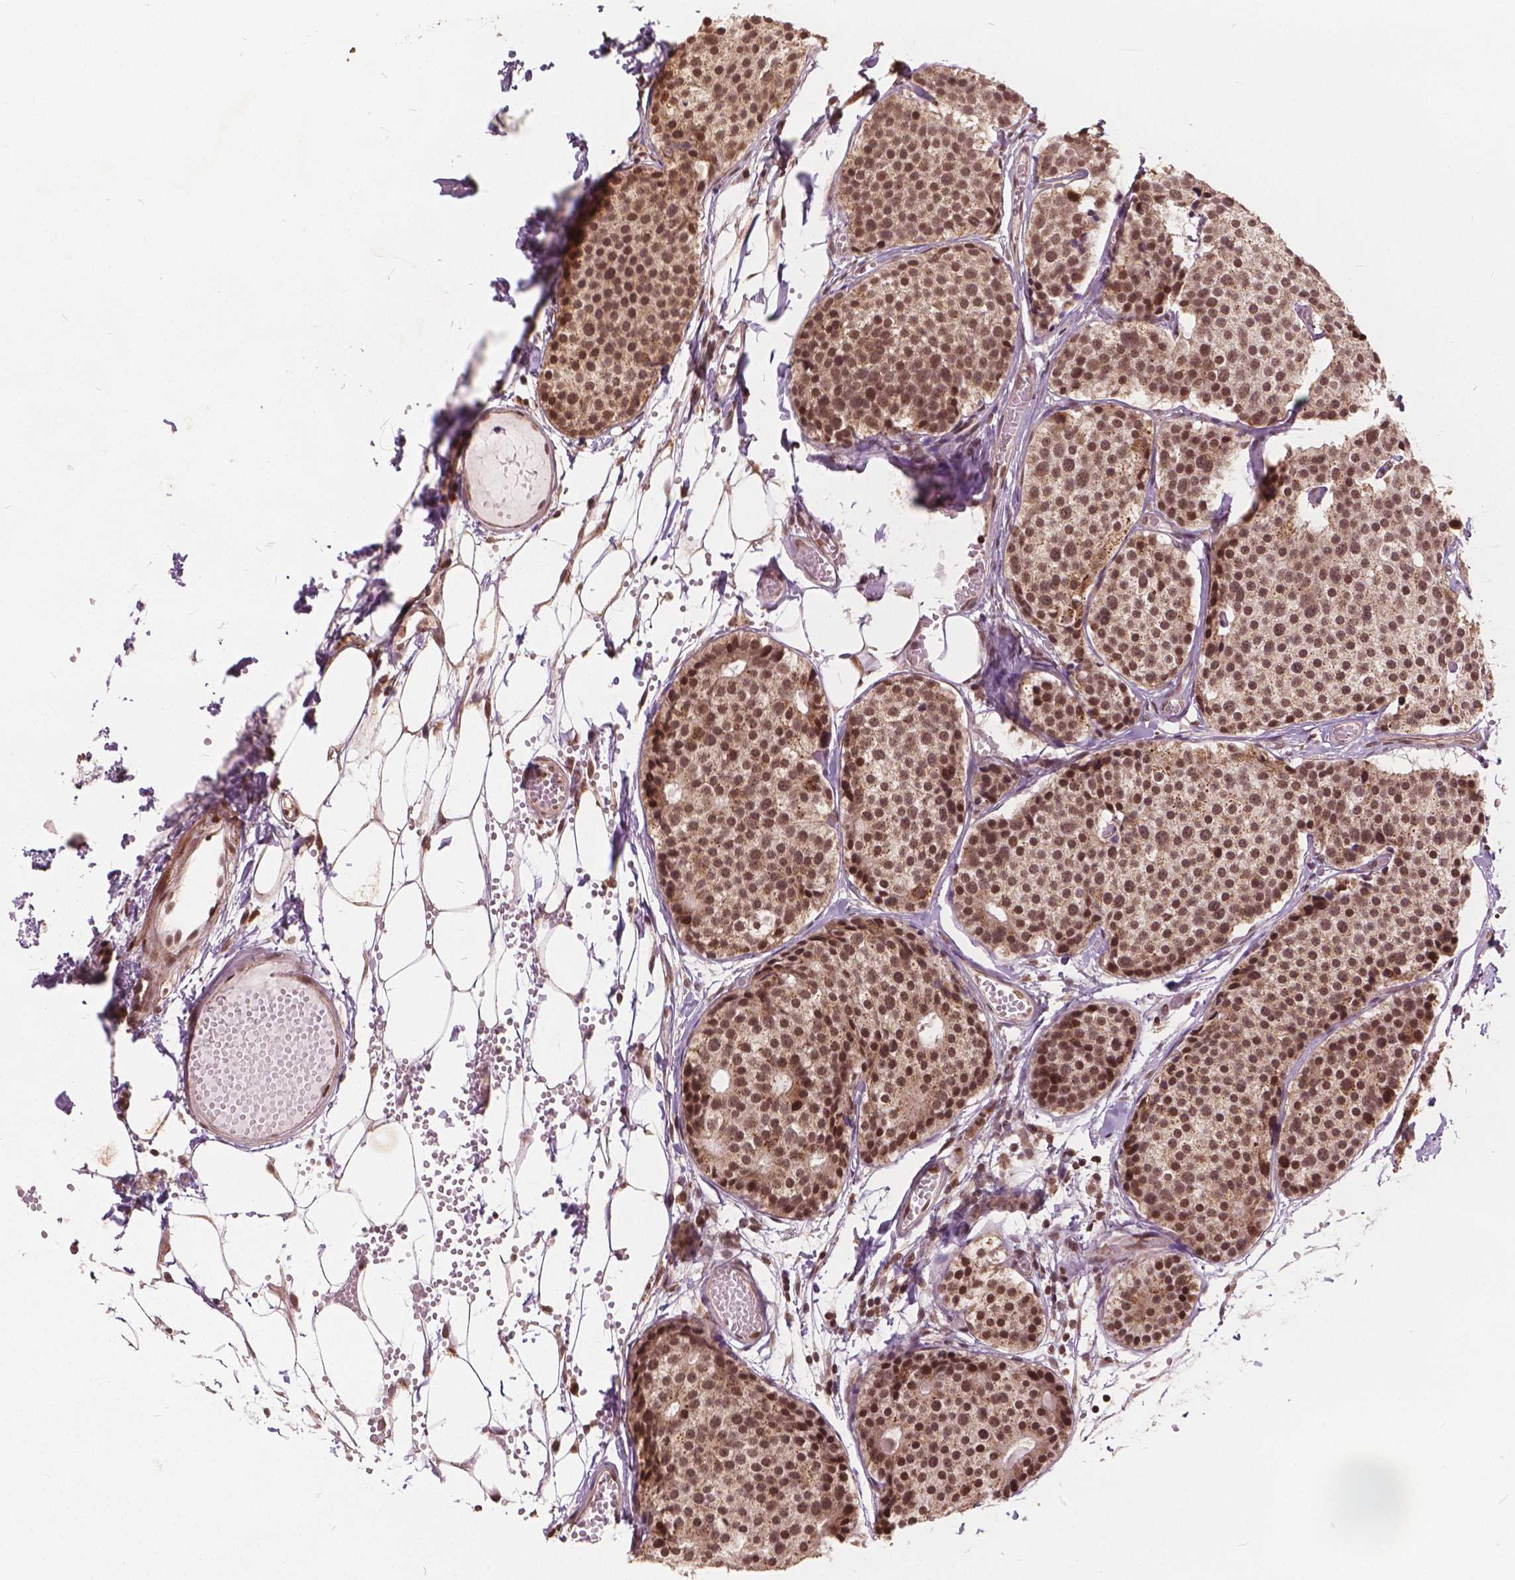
{"staining": {"intensity": "moderate", "quantity": ">75%", "location": "nuclear"}, "tissue": "carcinoid", "cell_type": "Tumor cells", "image_type": "cancer", "snomed": [{"axis": "morphology", "description": "Carcinoid, malignant, NOS"}, {"axis": "topography", "description": "Small intestine"}], "caption": "IHC histopathology image of human carcinoid (malignant) stained for a protein (brown), which shows medium levels of moderate nuclear staining in approximately >75% of tumor cells.", "gene": "GPS2", "patient": {"sex": "female", "age": 65}}